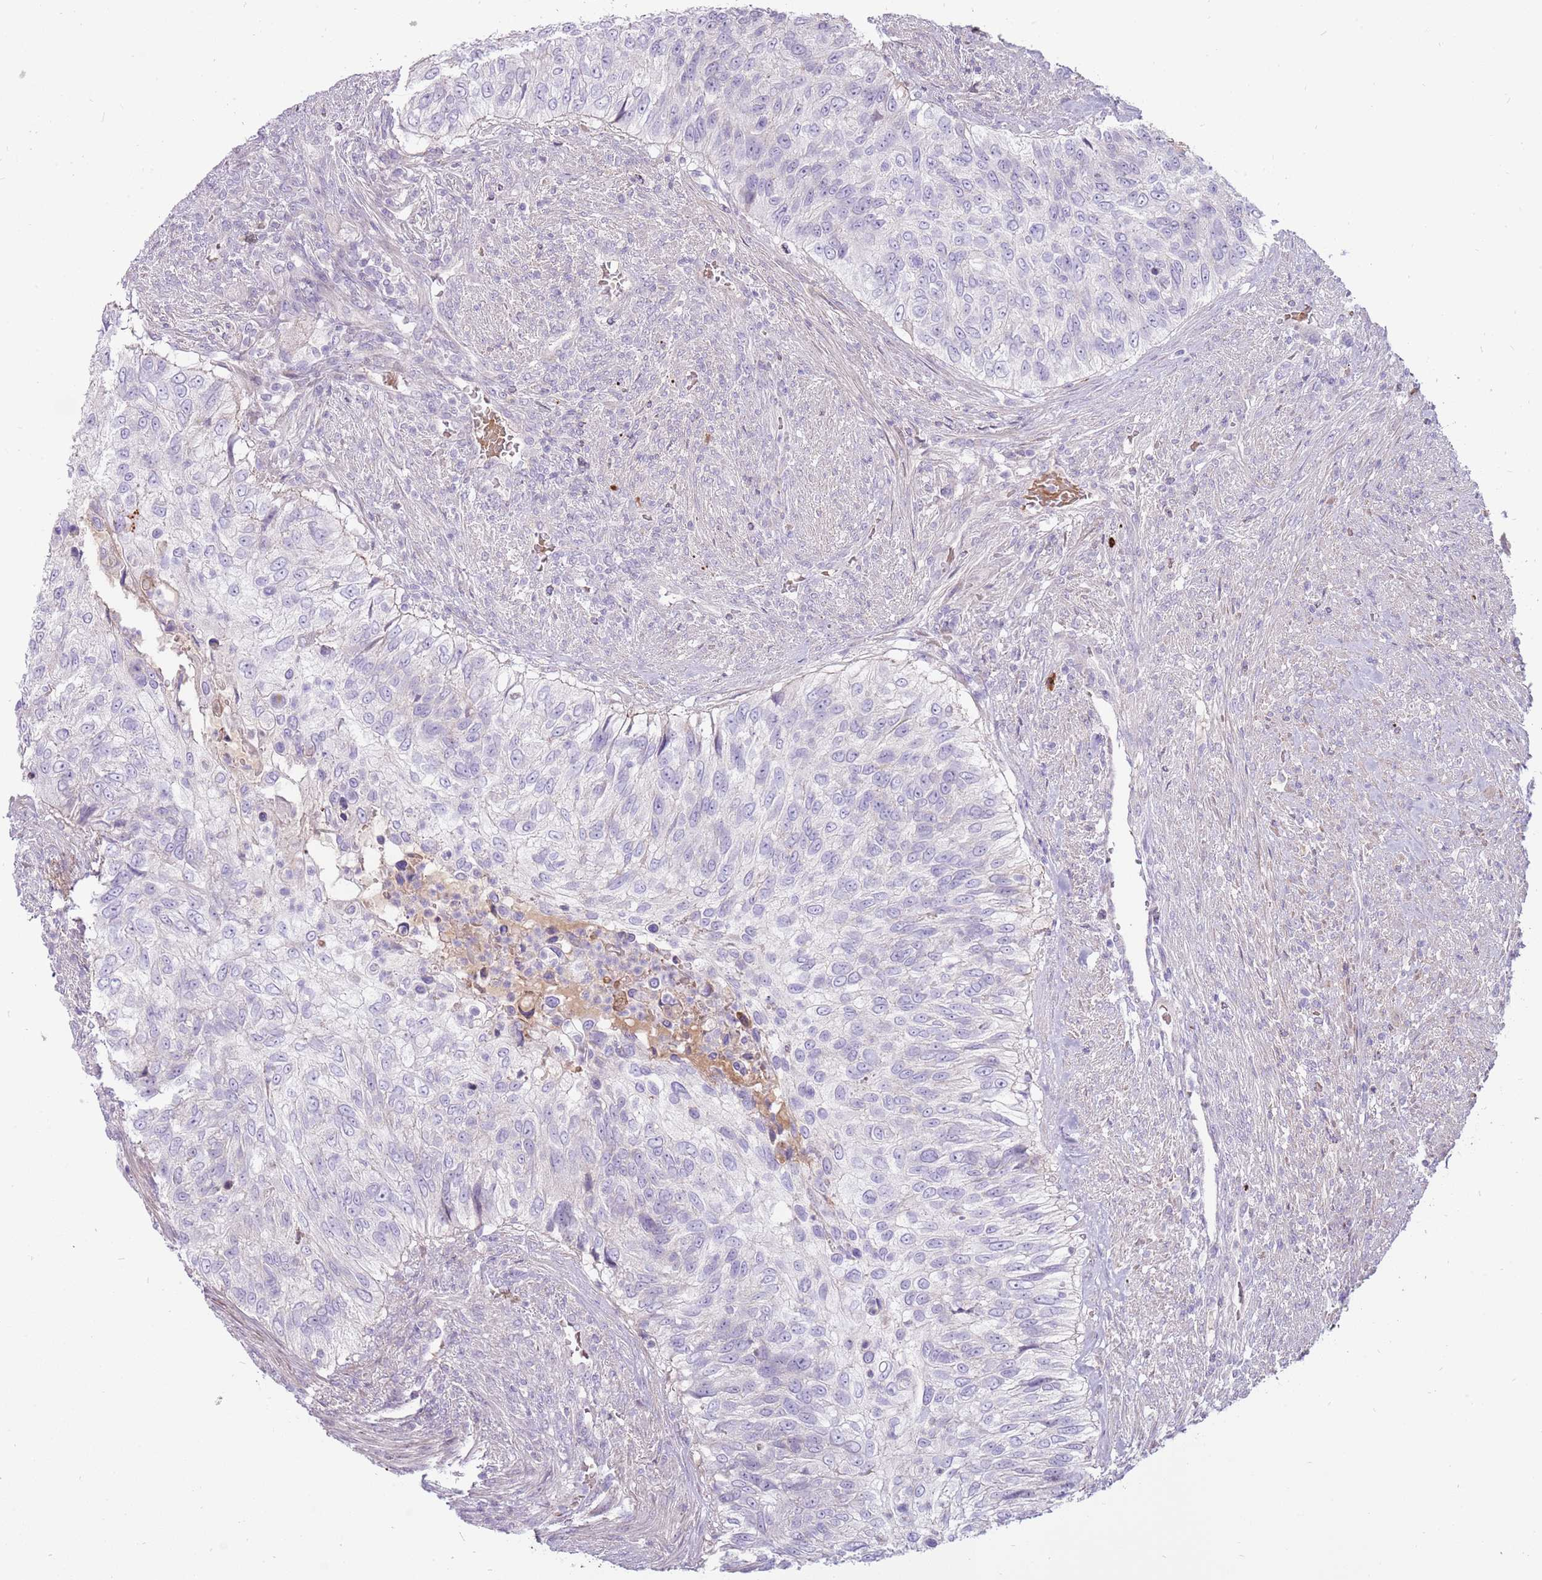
{"staining": {"intensity": "negative", "quantity": "none", "location": "none"}, "tissue": "urothelial cancer", "cell_type": "Tumor cells", "image_type": "cancer", "snomed": [{"axis": "morphology", "description": "Urothelial carcinoma, High grade"}, {"axis": "topography", "description": "Urinary bladder"}], "caption": "The IHC image has no significant positivity in tumor cells of urothelial cancer tissue.", "gene": "MCUB", "patient": {"sex": "female", "age": 60}}